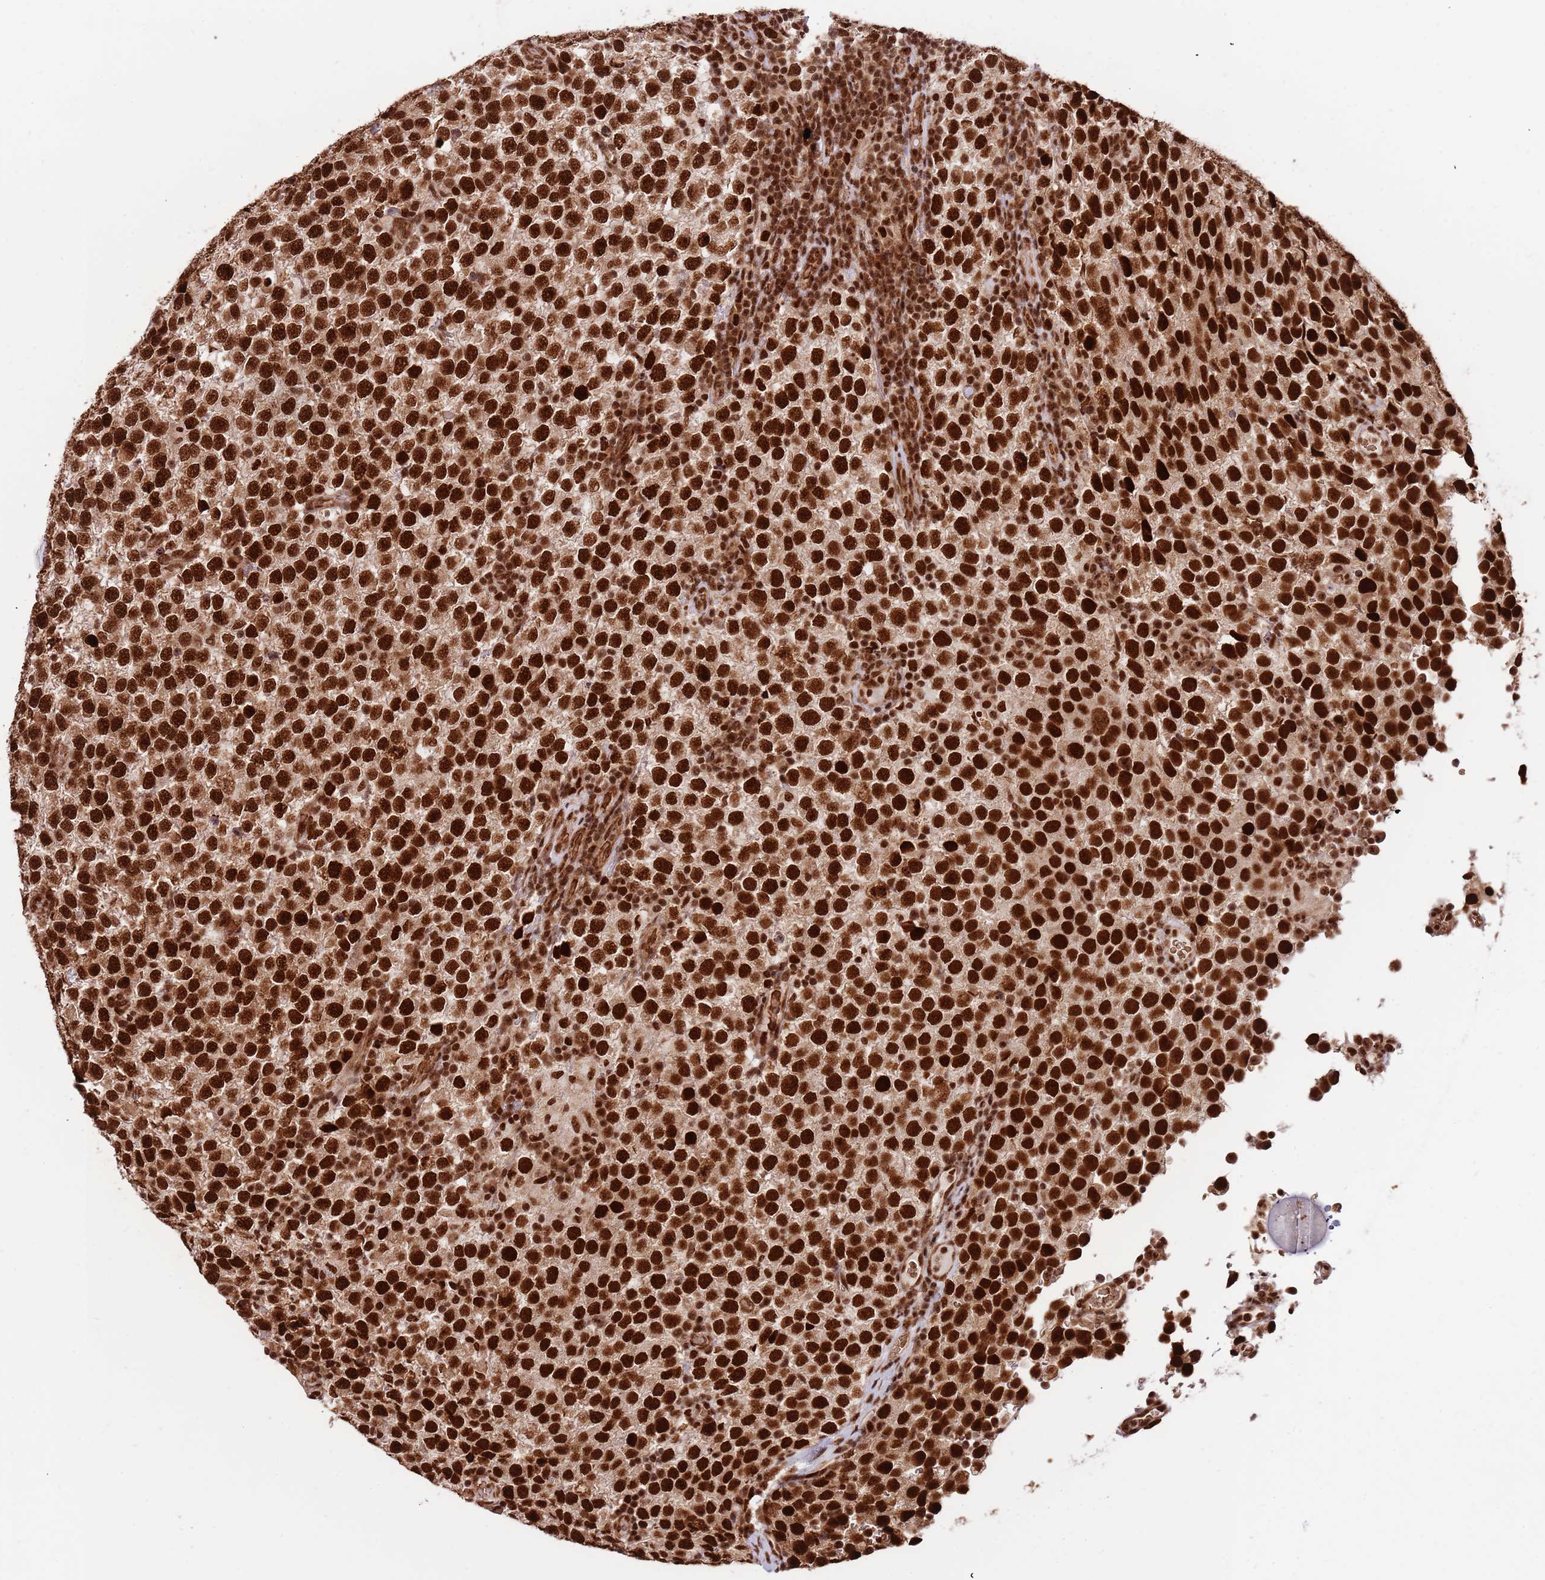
{"staining": {"intensity": "strong", "quantity": ">75%", "location": "nuclear"}, "tissue": "testis cancer", "cell_type": "Tumor cells", "image_type": "cancer", "snomed": [{"axis": "morphology", "description": "Seminoma, NOS"}, {"axis": "topography", "description": "Testis"}], "caption": "Human testis cancer stained for a protein (brown) reveals strong nuclear positive staining in approximately >75% of tumor cells.", "gene": "RIF1", "patient": {"sex": "male", "age": 34}}